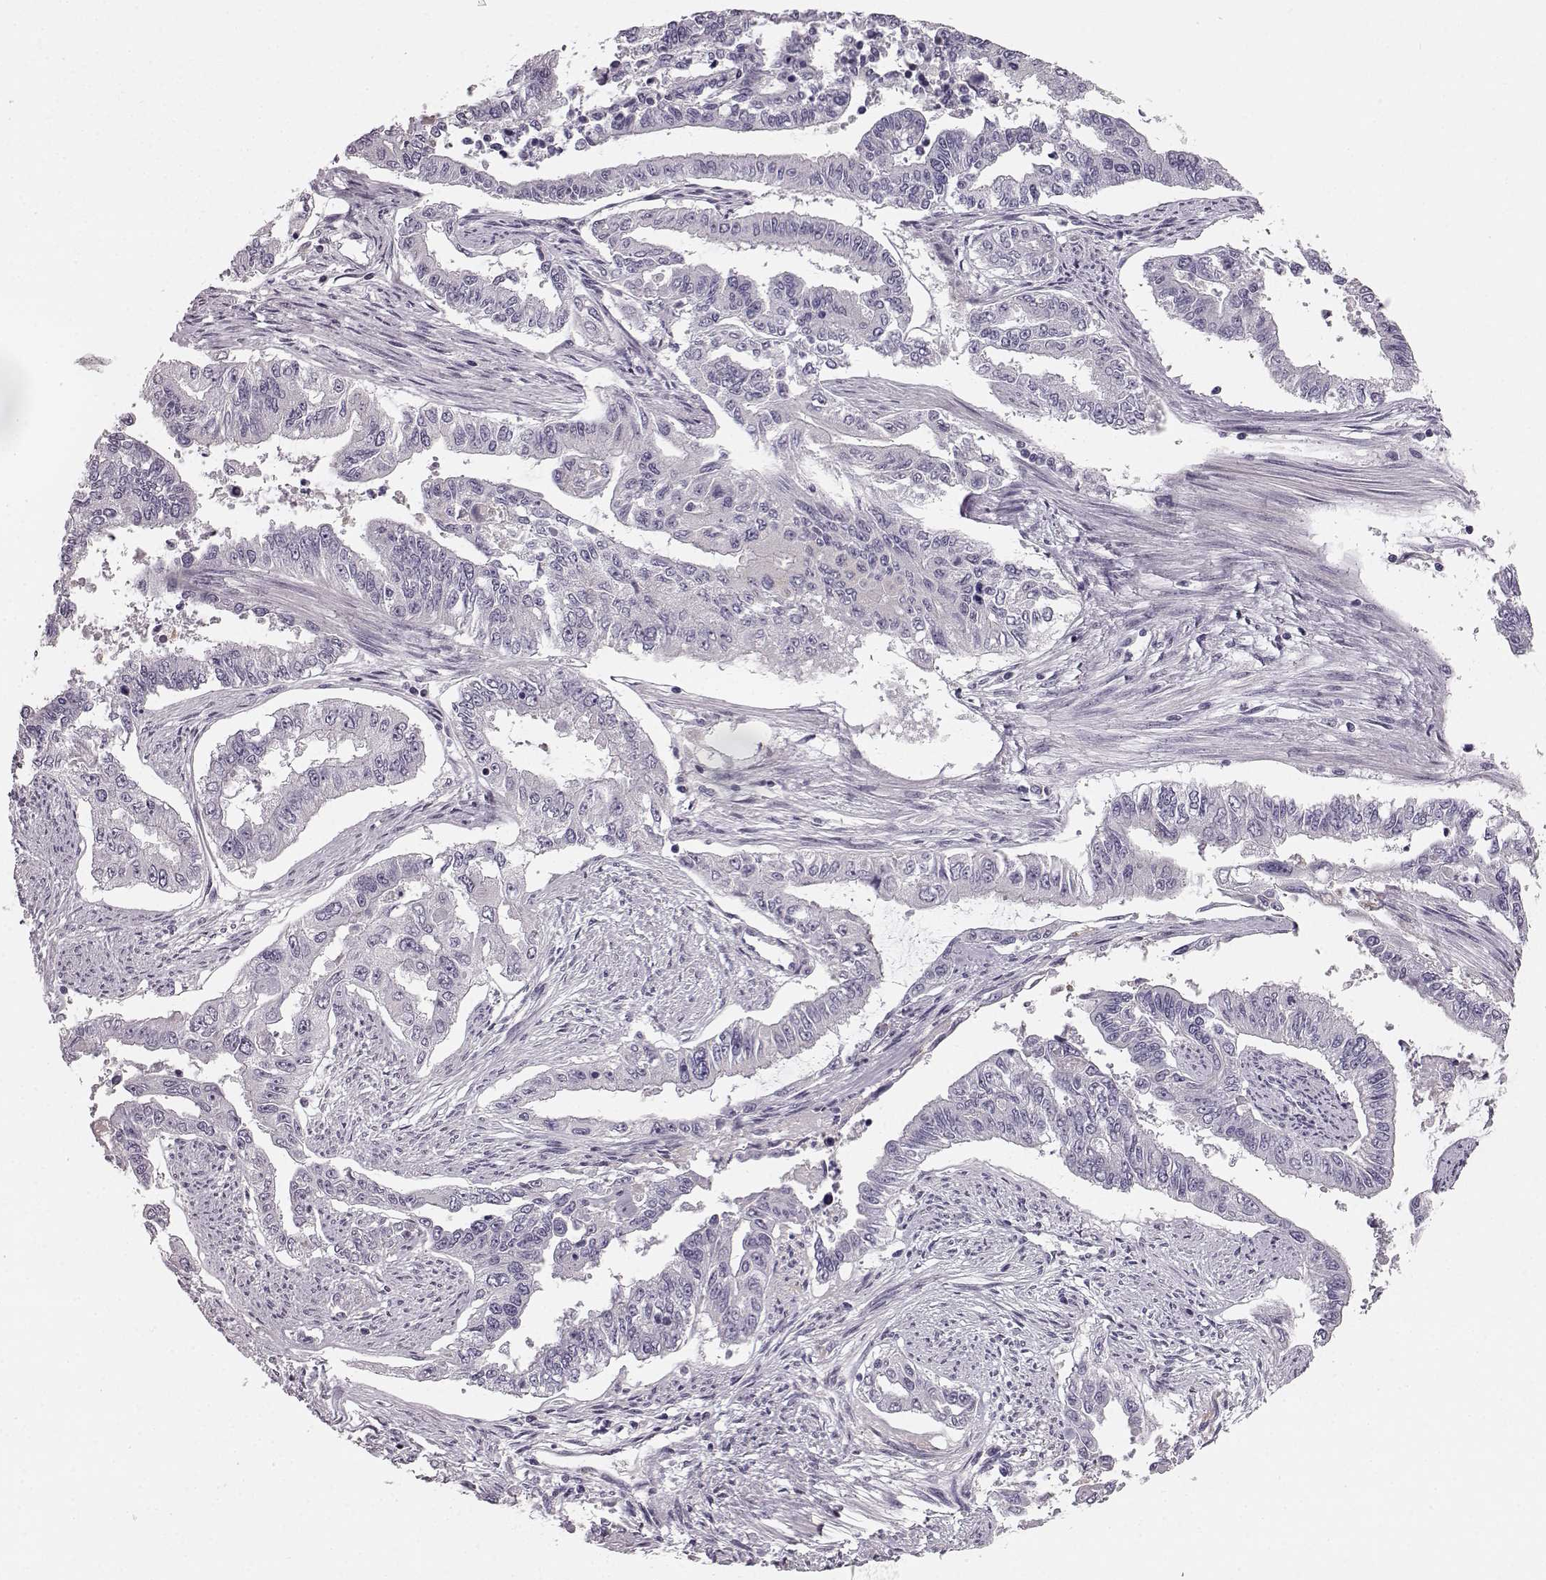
{"staining": {"intensity": "negative", "quantity": "none", "location": "none"}, "tissue": "endometrial cancer", "cell_type": "Tumor cells", "image_type": "cancer", "snomed": [{"axis": "morphology", "description": "Adenocarcinoma, NOS"}, {"axis": "topography", "description": "Uterus"}], "caption": "DAB (3,3'-diaminobenzidine) immunohistochemical staining of human endometrial adenocarcinoma exhibits no significant expression in tumor cells.", "gene": "KIAA0319", "patient": {"sex": "female", "age": 59}}